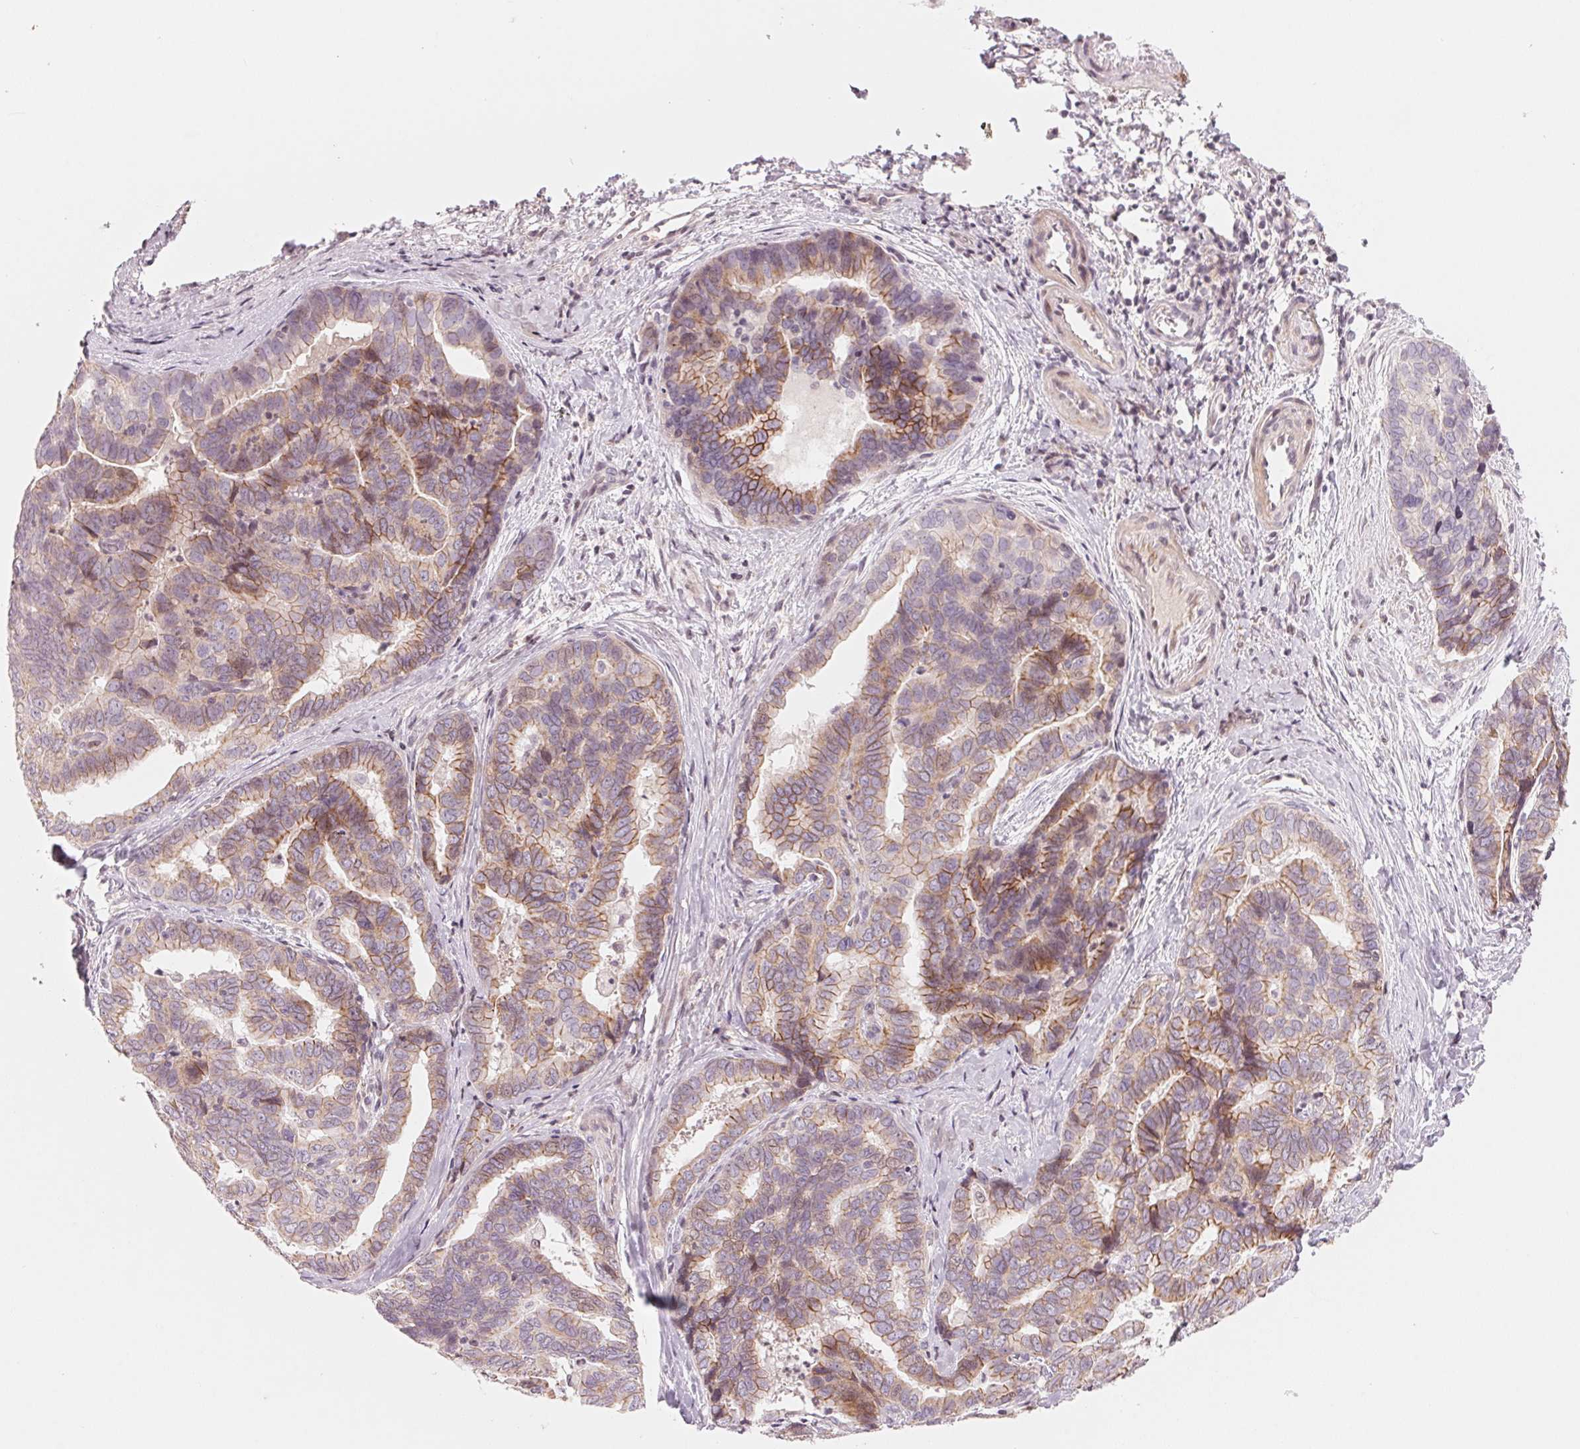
{"staining": {"intensity": "moderate", "quantity": "25%-75%", "location": "cytoplasmic/membranous"}, "tissue": "liver cancer", "cell_type": "Tumor cells", "image_type": "cancer", "snomed": [{"axis": "morphology", "description": "Cholangiocarcinoma"}, {"axis": "topography", "description": "Liver"}], "caption": "Immunohistochemical staining of cholangiocarcinoma (liver) reveals medium levels of moderate cytoplasmic/membranous protein staining in about 25%-75% of tumor cells.", "gene": "SLC17A4", "patient": {"sex": "female", "age": 64}}